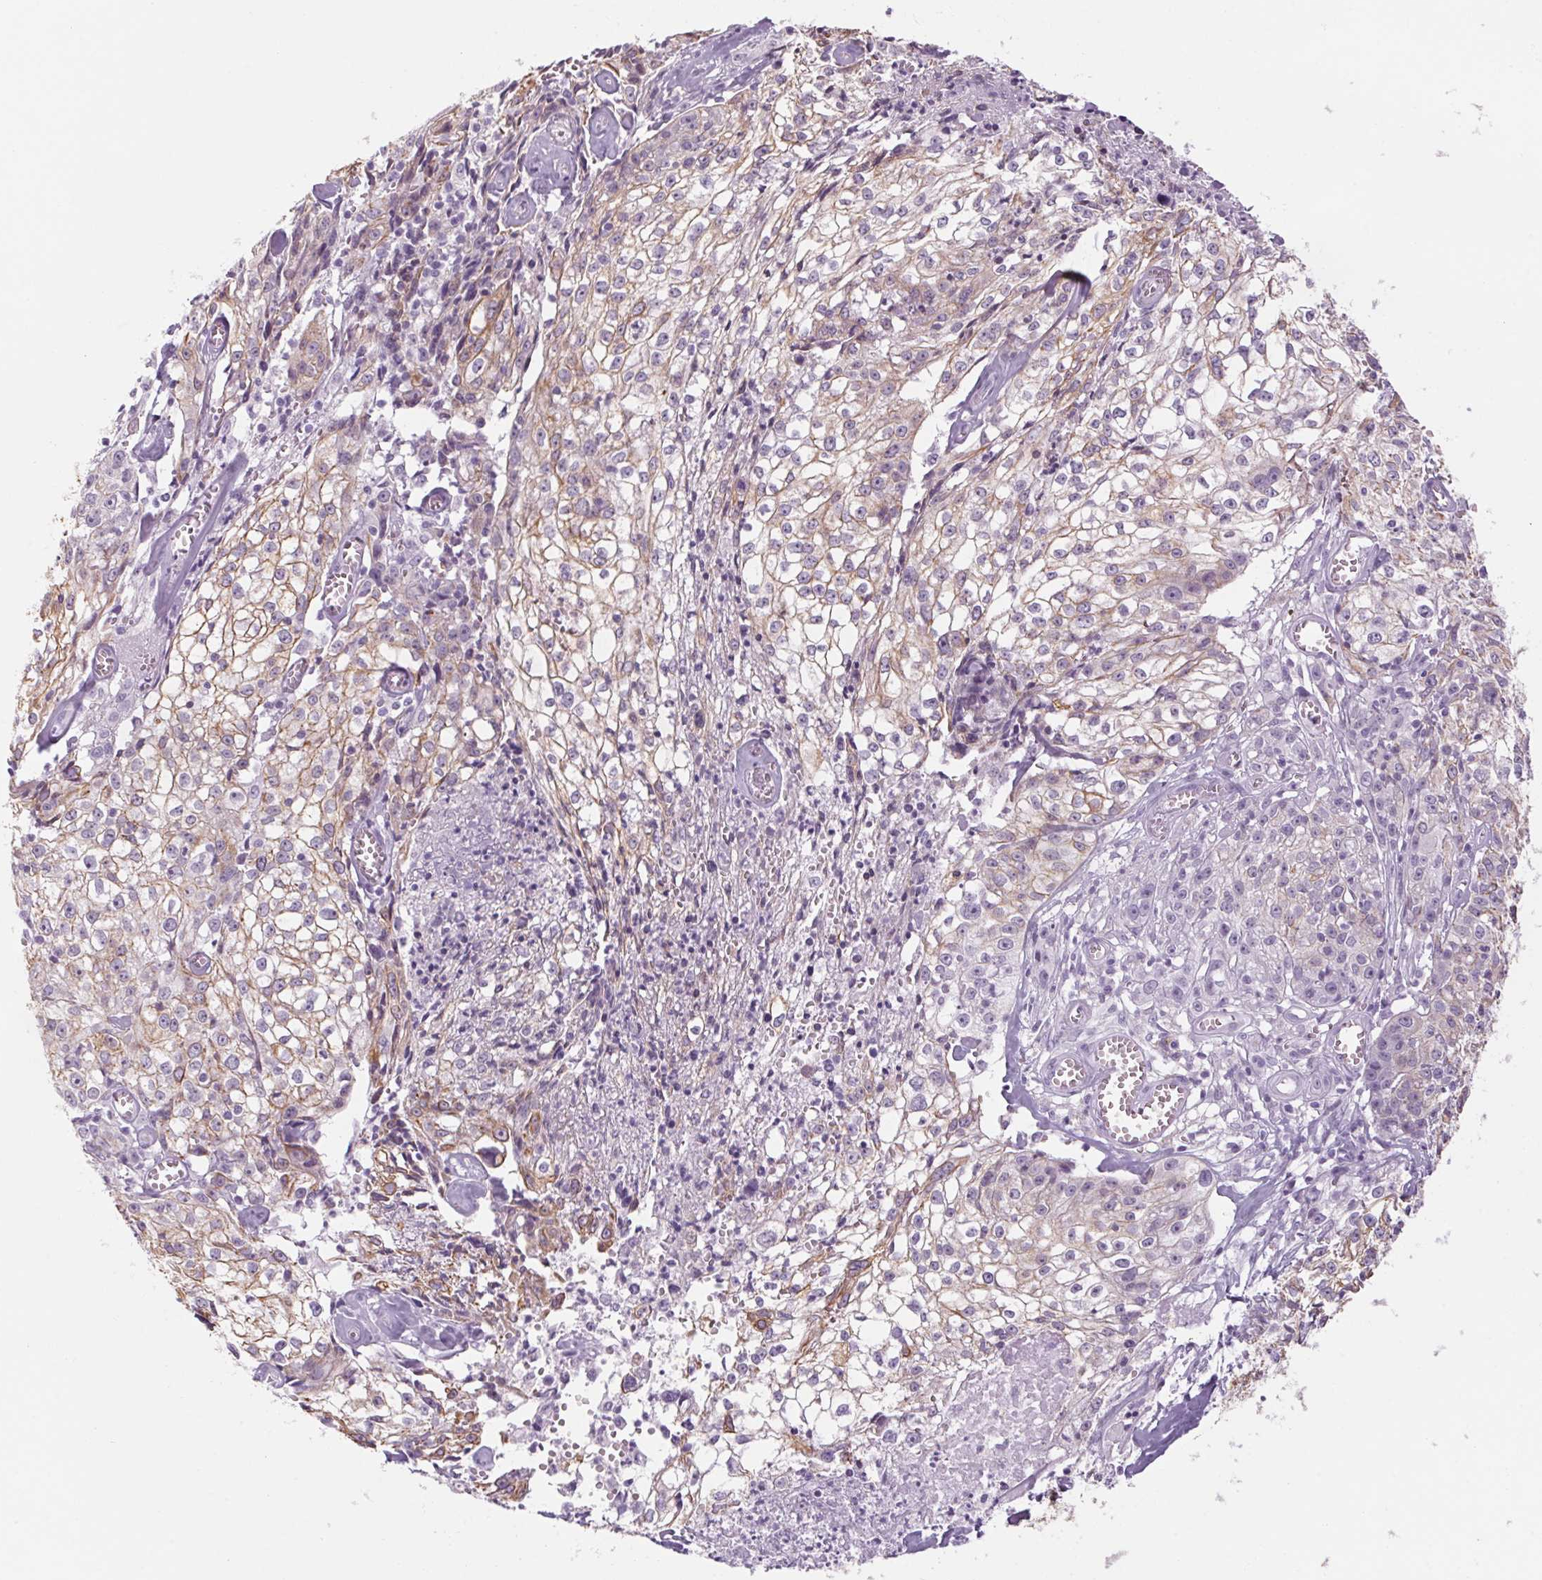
{"staining": {"intensity": "weak", "quantity": "25%-75%", "location": "cytoplasmic/membranous"}, "tissue": "cervical cancer", "cell_type": "Tumor cells", "image_type": "cancer", "snomed": [{"axis": "morphology", "description": "Squamous cell carcinoma, NOS"}, {"axis": "topography", "description": "Cervix"}], "caption": "Tumor cells demonstrate weak cytoplasmic/membranous staining in approximately 25%-75% of cells in cervical cancer (squamous cell carcinoma).", "gene": "RPTN", "patient": {"sex": "female", "age": 85}}